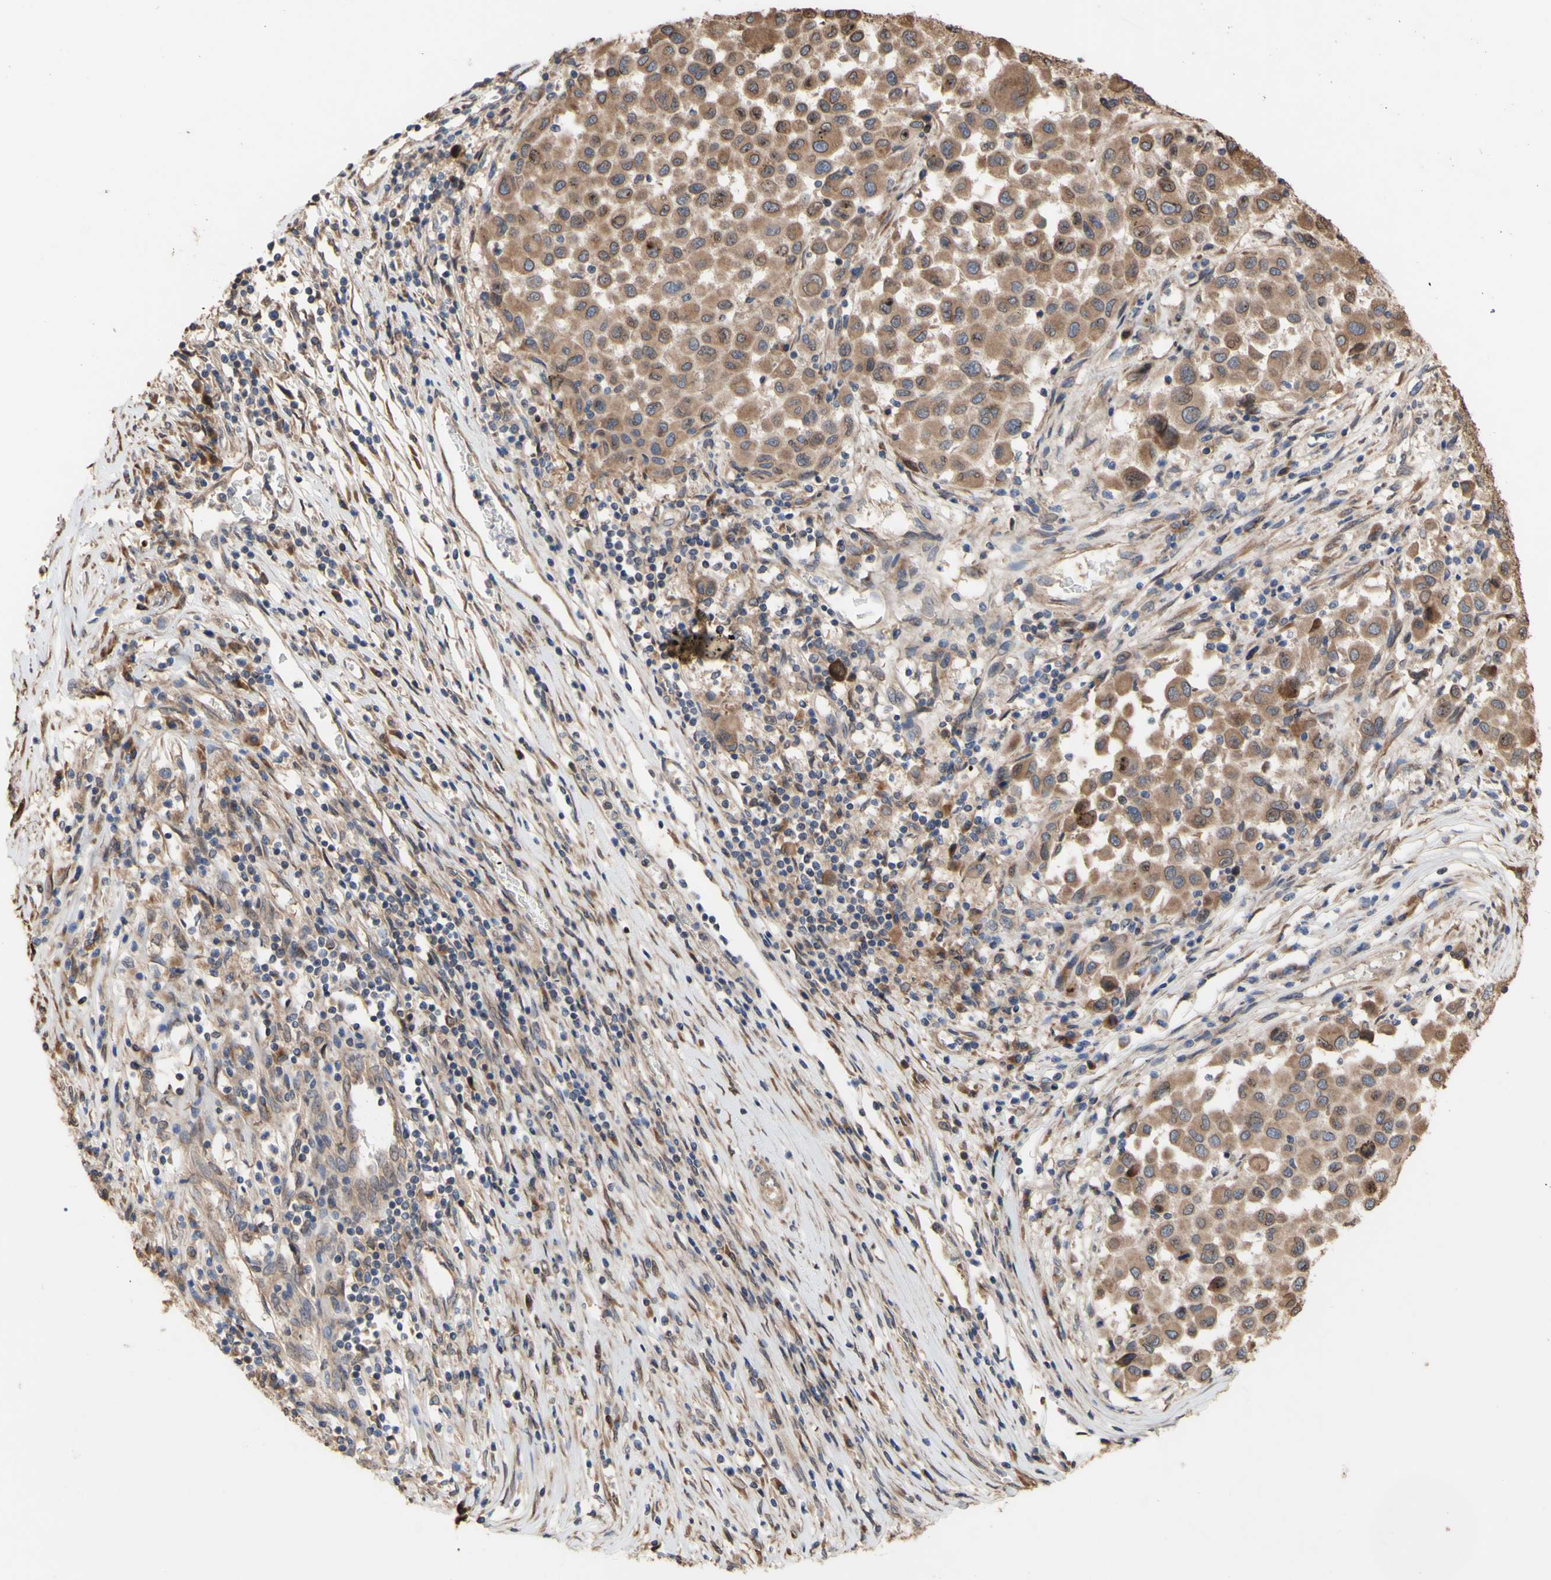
{"staining": {"intensity": "moderate", "quantity": ">75%", "location": "cytoplasmic/membranous"}, "tissue": "melanoma", "cell_type": "Tumor cells", "image_type": "cancer", "snomed": [{"axis": "morphology", "description": "Malignant melanoma, Metastatic site"}, {"axis": "topography", "description": "Lymph node"}], "caption": "A photomicrograph of human melanoma stained for a protein reveals moderate cytoplasmic/membranous brown staining in tumor cells. The protein is stained brown, and the nuclei are stained in blue (DAB (3,3'-diaminobenzidine) IHC with brightfield microscopy, high magnification).", "gene": "NECTIN3", "patient": {"sex": "male", "age": 61}}